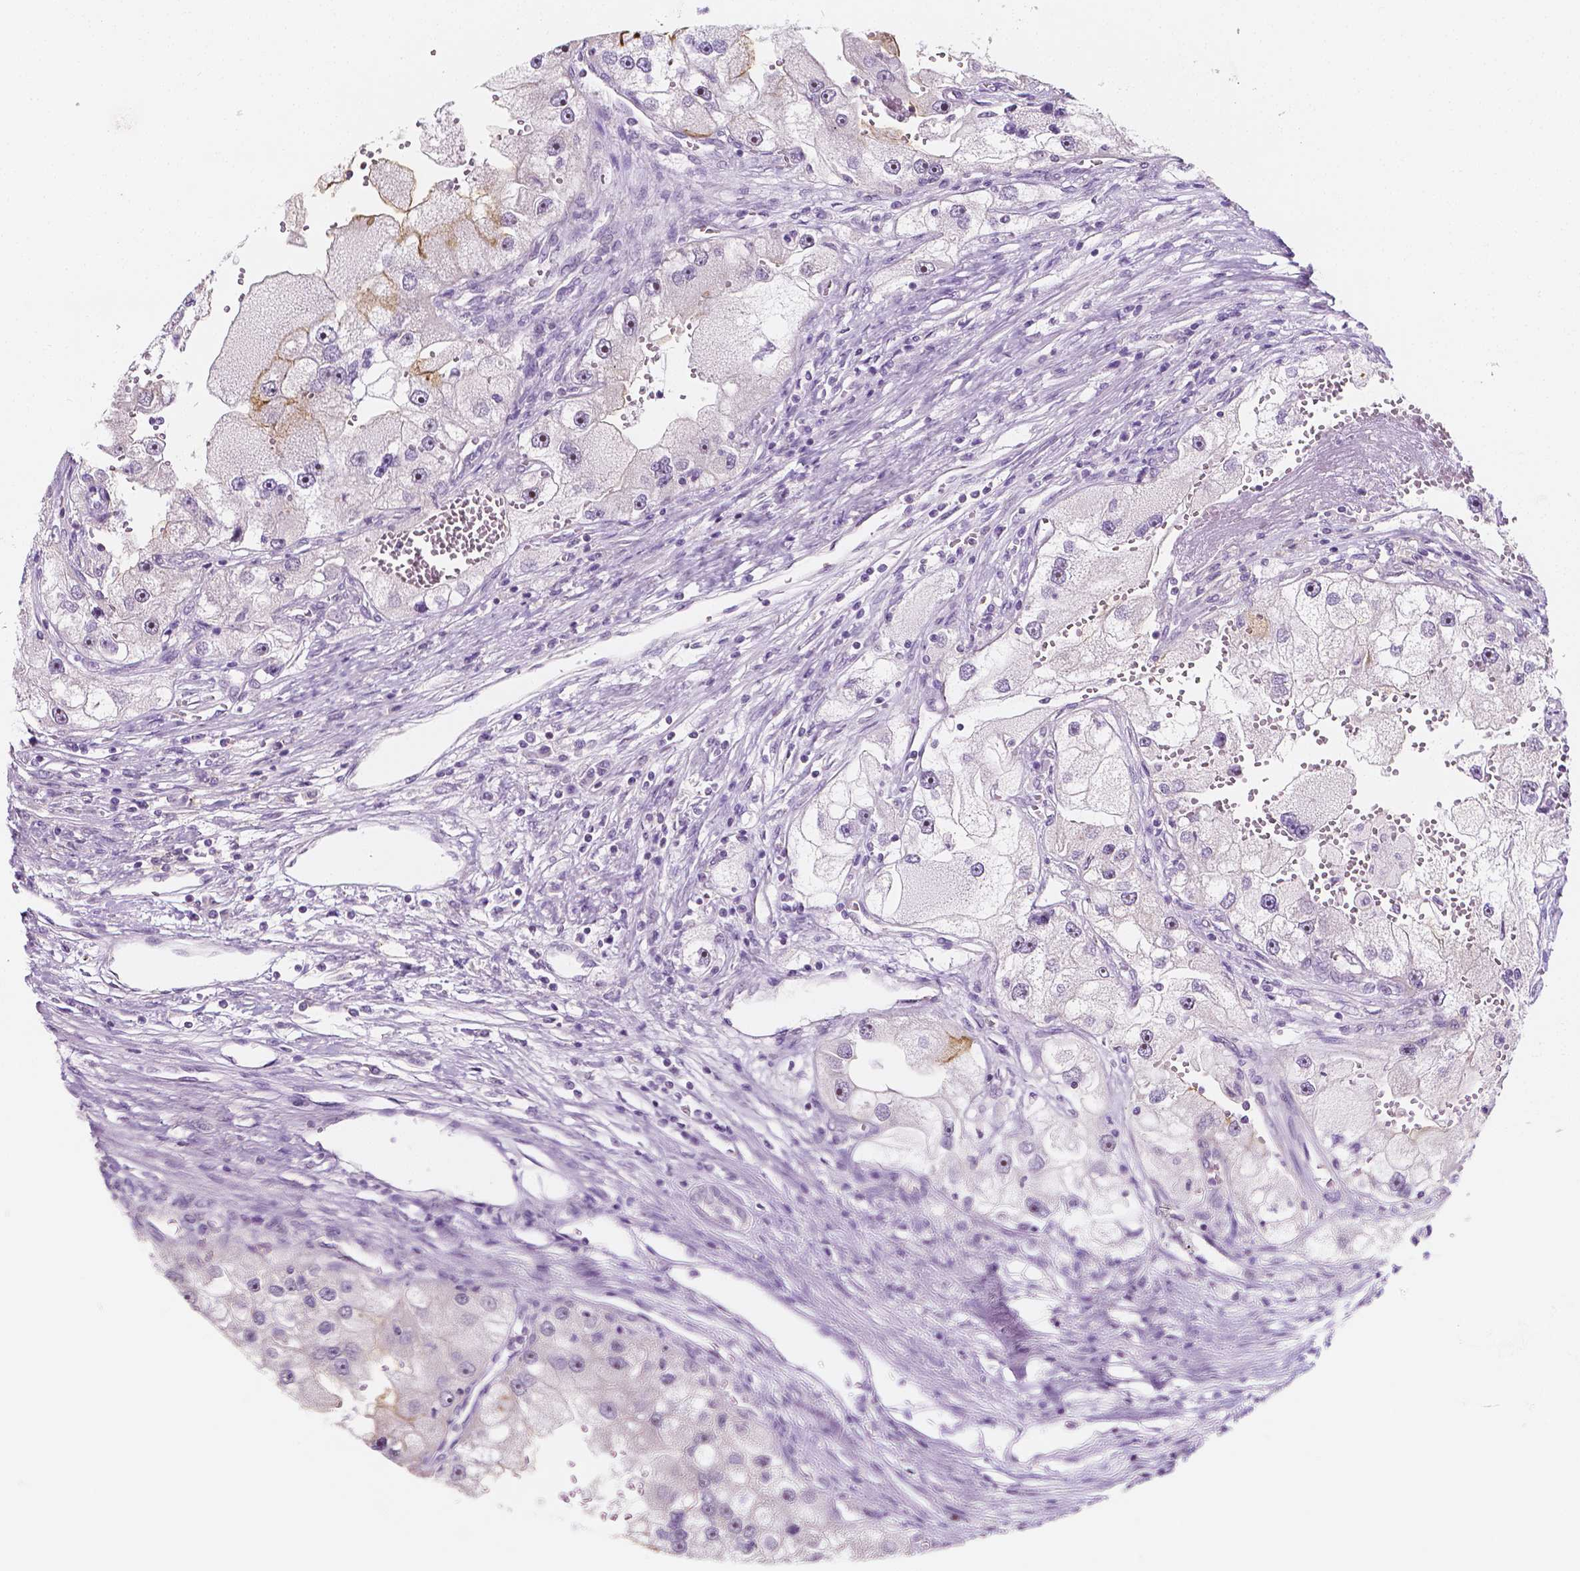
{"staining": {"intensity": "negative", "quantity": "none", "location": "none"}, "tissue": "renal cancer", "cell_type": "Tumor cells", "image_type": "cancer", "snomed": [{"axis": "morphology", "description": "Adenocarcinoma, NOS"}, {"axis": "topography", "description": "Kidney"}], "caption": "Human renal cancer stained for a protein using immunohistochemistry (IHC) shows no positivity in tumor cells.", "gene": "C1orf167", "patient": {"sex": "male", "age": 63}}